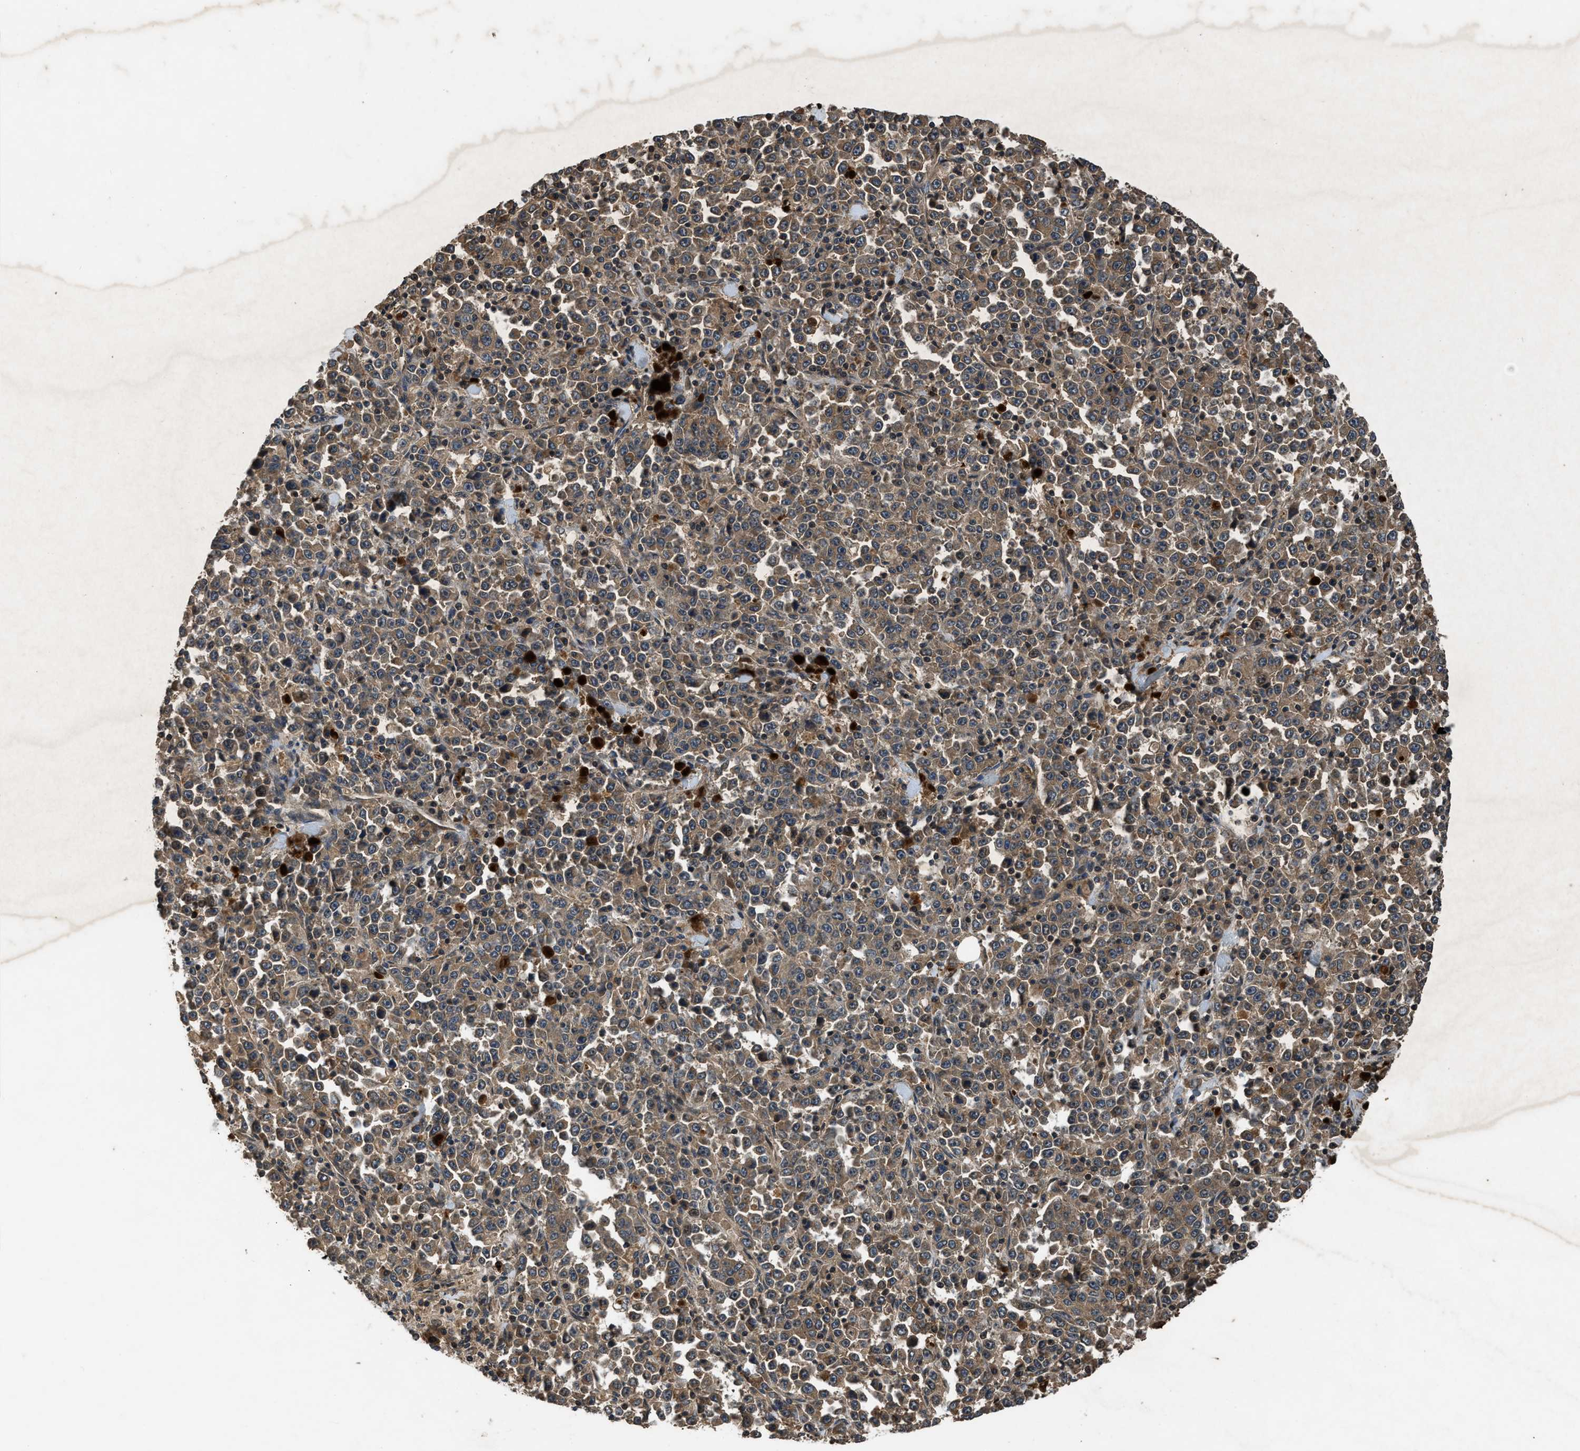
{"staining": {"intensity": "moderate", "quantity": ">75%", "location": "cytoplasmic/membranous"}, "tissue": "stomach cancer", "cell_type": "Tumor cells", "image_type": "cancer", "snomed": [{"axis": "morphology", "description": "Normal tissue, NOS"}, {"axis": "morphology", "description": "Adenocarcinoma, NOS"}, {"axis": "topography", "description": "Stomach, upper"}, {"axis": "topography", "description": "Stomach"}], "caption": "A brown stain labels moderate cytoplasmic/membranous expression of a protein in adenocarcinoma (stomach) tumor cells.", "gene": "RPS6KB1", "patient": {"sex": "male", "age": 59}}